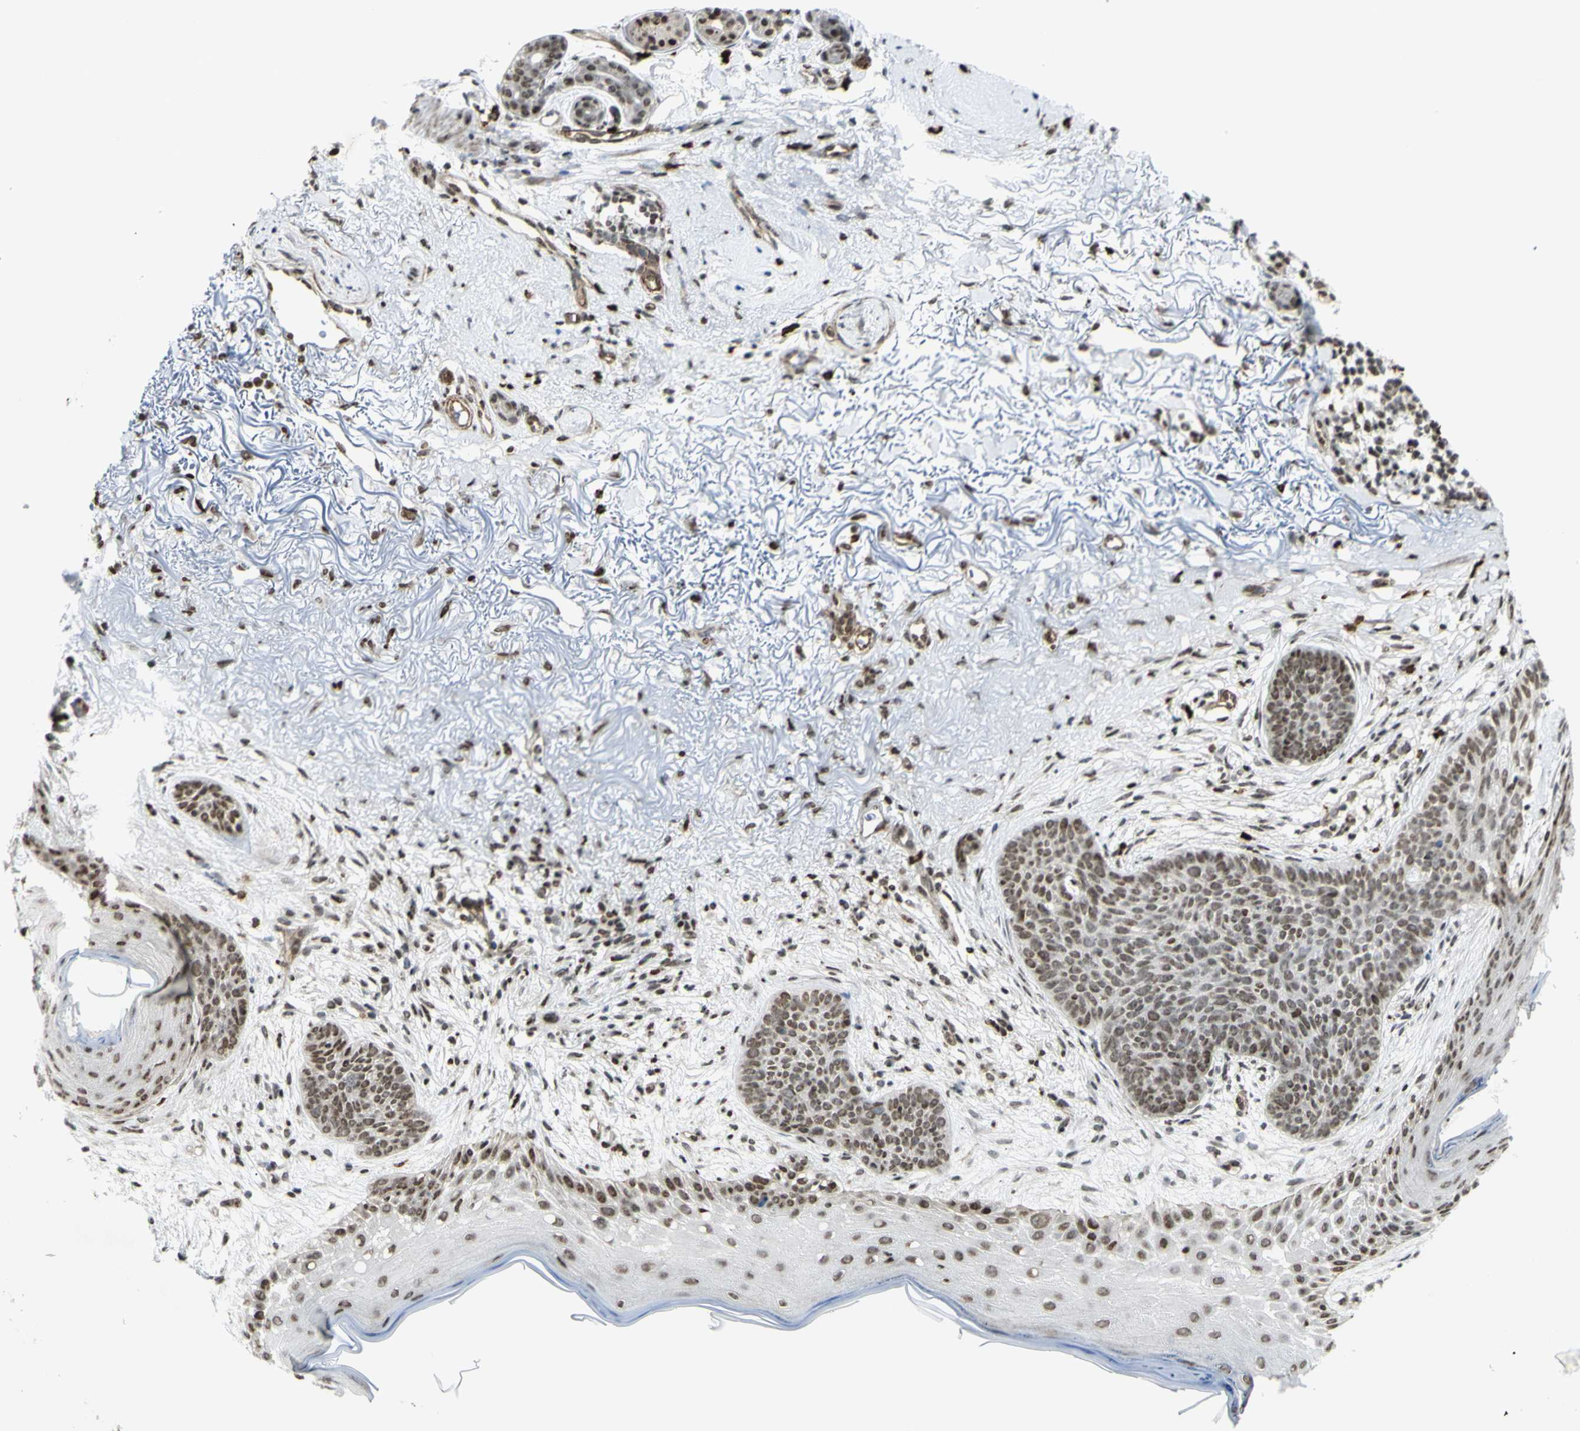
{"staining": {"intensity": "moderate", "quantity": ">75%", "location": "nuclear"}, "tissue": "skin cancer", "cell_type": "Tumor cells", "image_type": "cancer", "snomed": [{"axis": "morphology", "description": "Normal tissue, NOS"}, {"axis": "morphology", "description": "Basal cell carcinoma"}, {"axis": "topography", "description": "Skin"}], "caption": "Immunohistochemistry micrograph of human skin cancer stained for a protein (brown), which reveals medium levels of moderate nuclear positivity in about >75% of tumor cells.", "gene": "ZMYM6", "patient": {"sex": "female", "age": 70}}